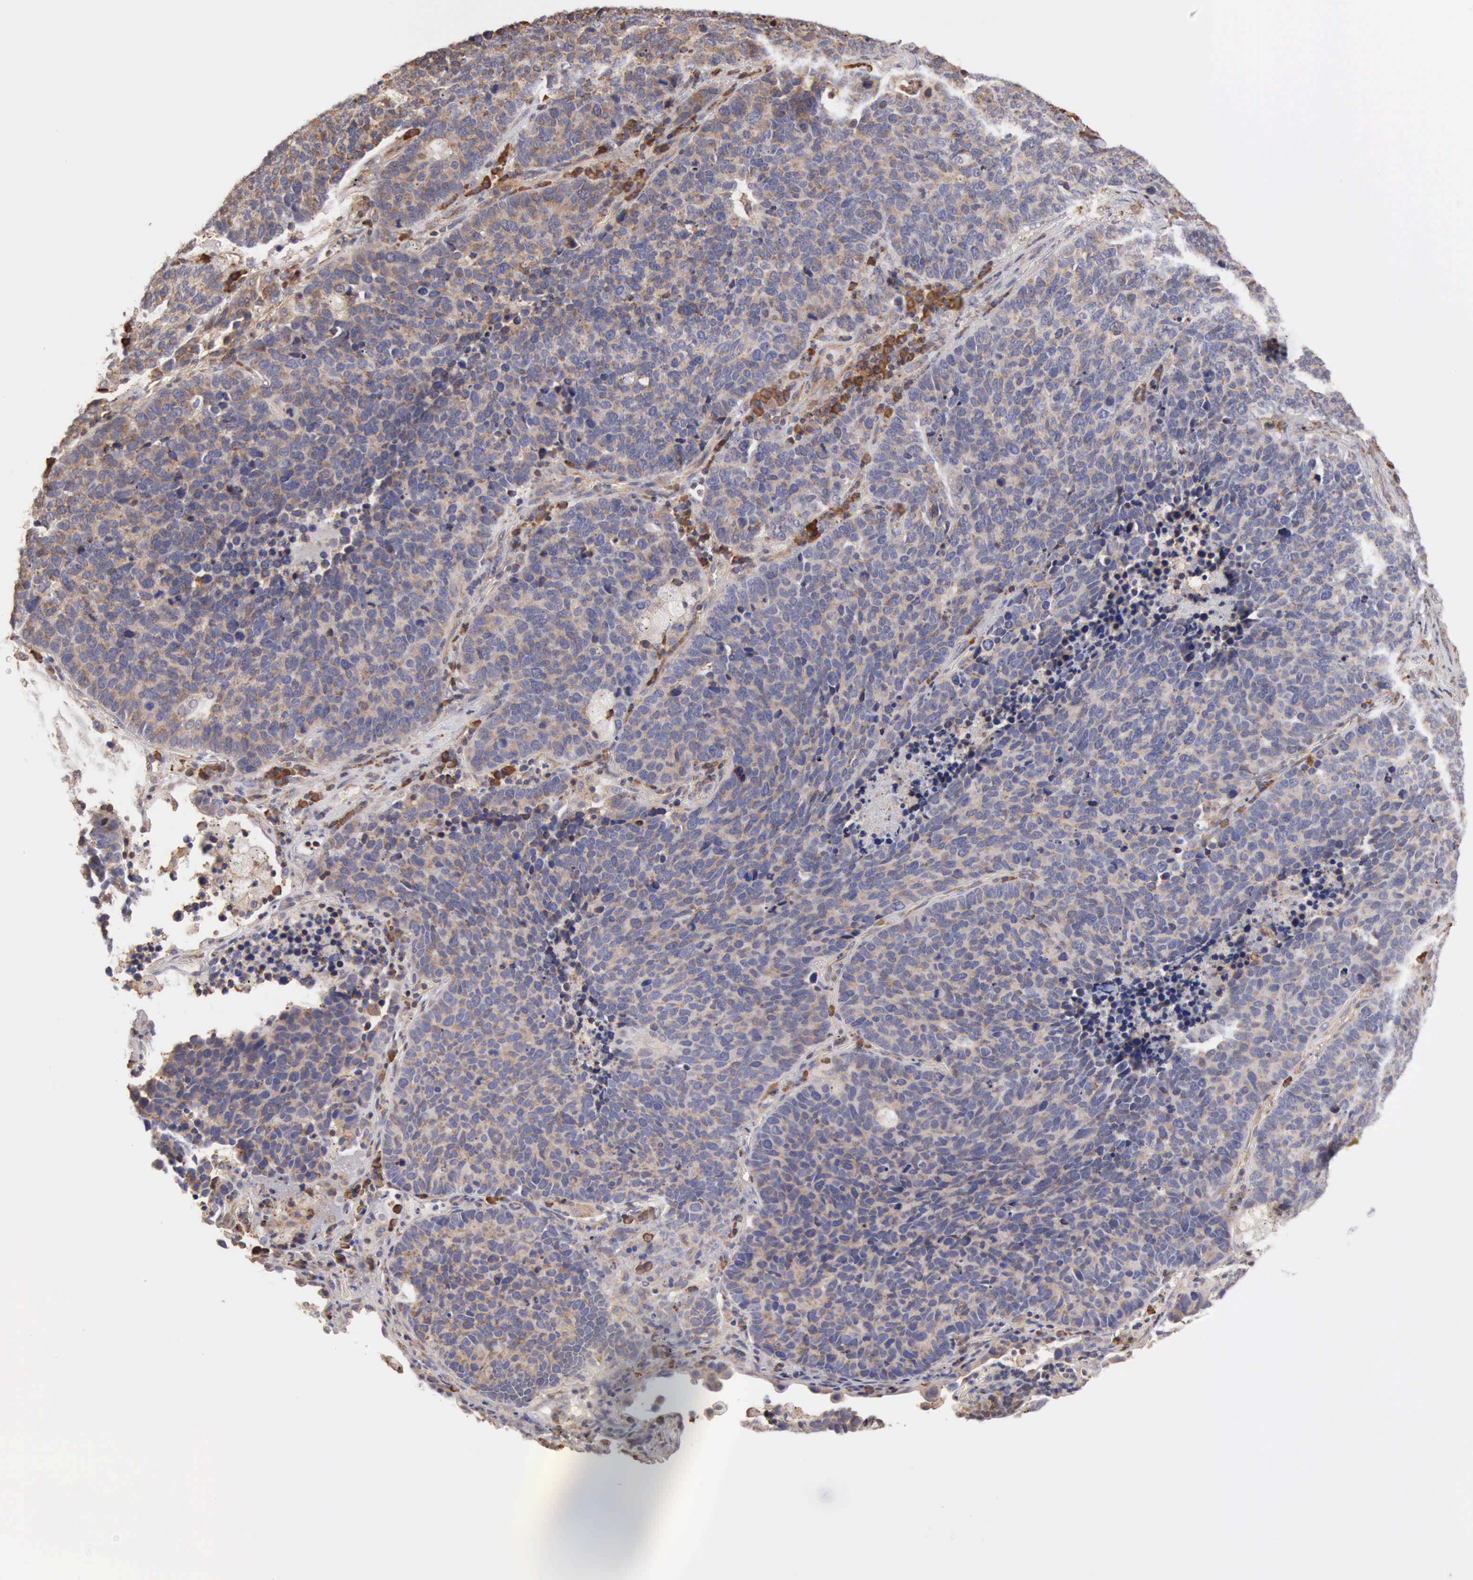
{"staining": {"intensity": "weak", "quantity": "25%-75%", "location": "cytoplasmic/membranous"}, "tissue": "lung cancer", "cell_type": "Tumor cells", "image_type": "cancer", "snomed": [{"axis": "morphology", "description": "Neoplasm, malignant, NOS"}, {"axis": "topography", "description": "Lung"}], "caption": "Immunohistochemistry photomicrograph of human malignant neoplasm (lung) stained for a protein (brown), which reveals low levels of weak cytoplasmic/membranous staining in about 25%-75% of tumor cells.", "gene": "GPR101", "patient": {"sex": "female", "age": 75}}